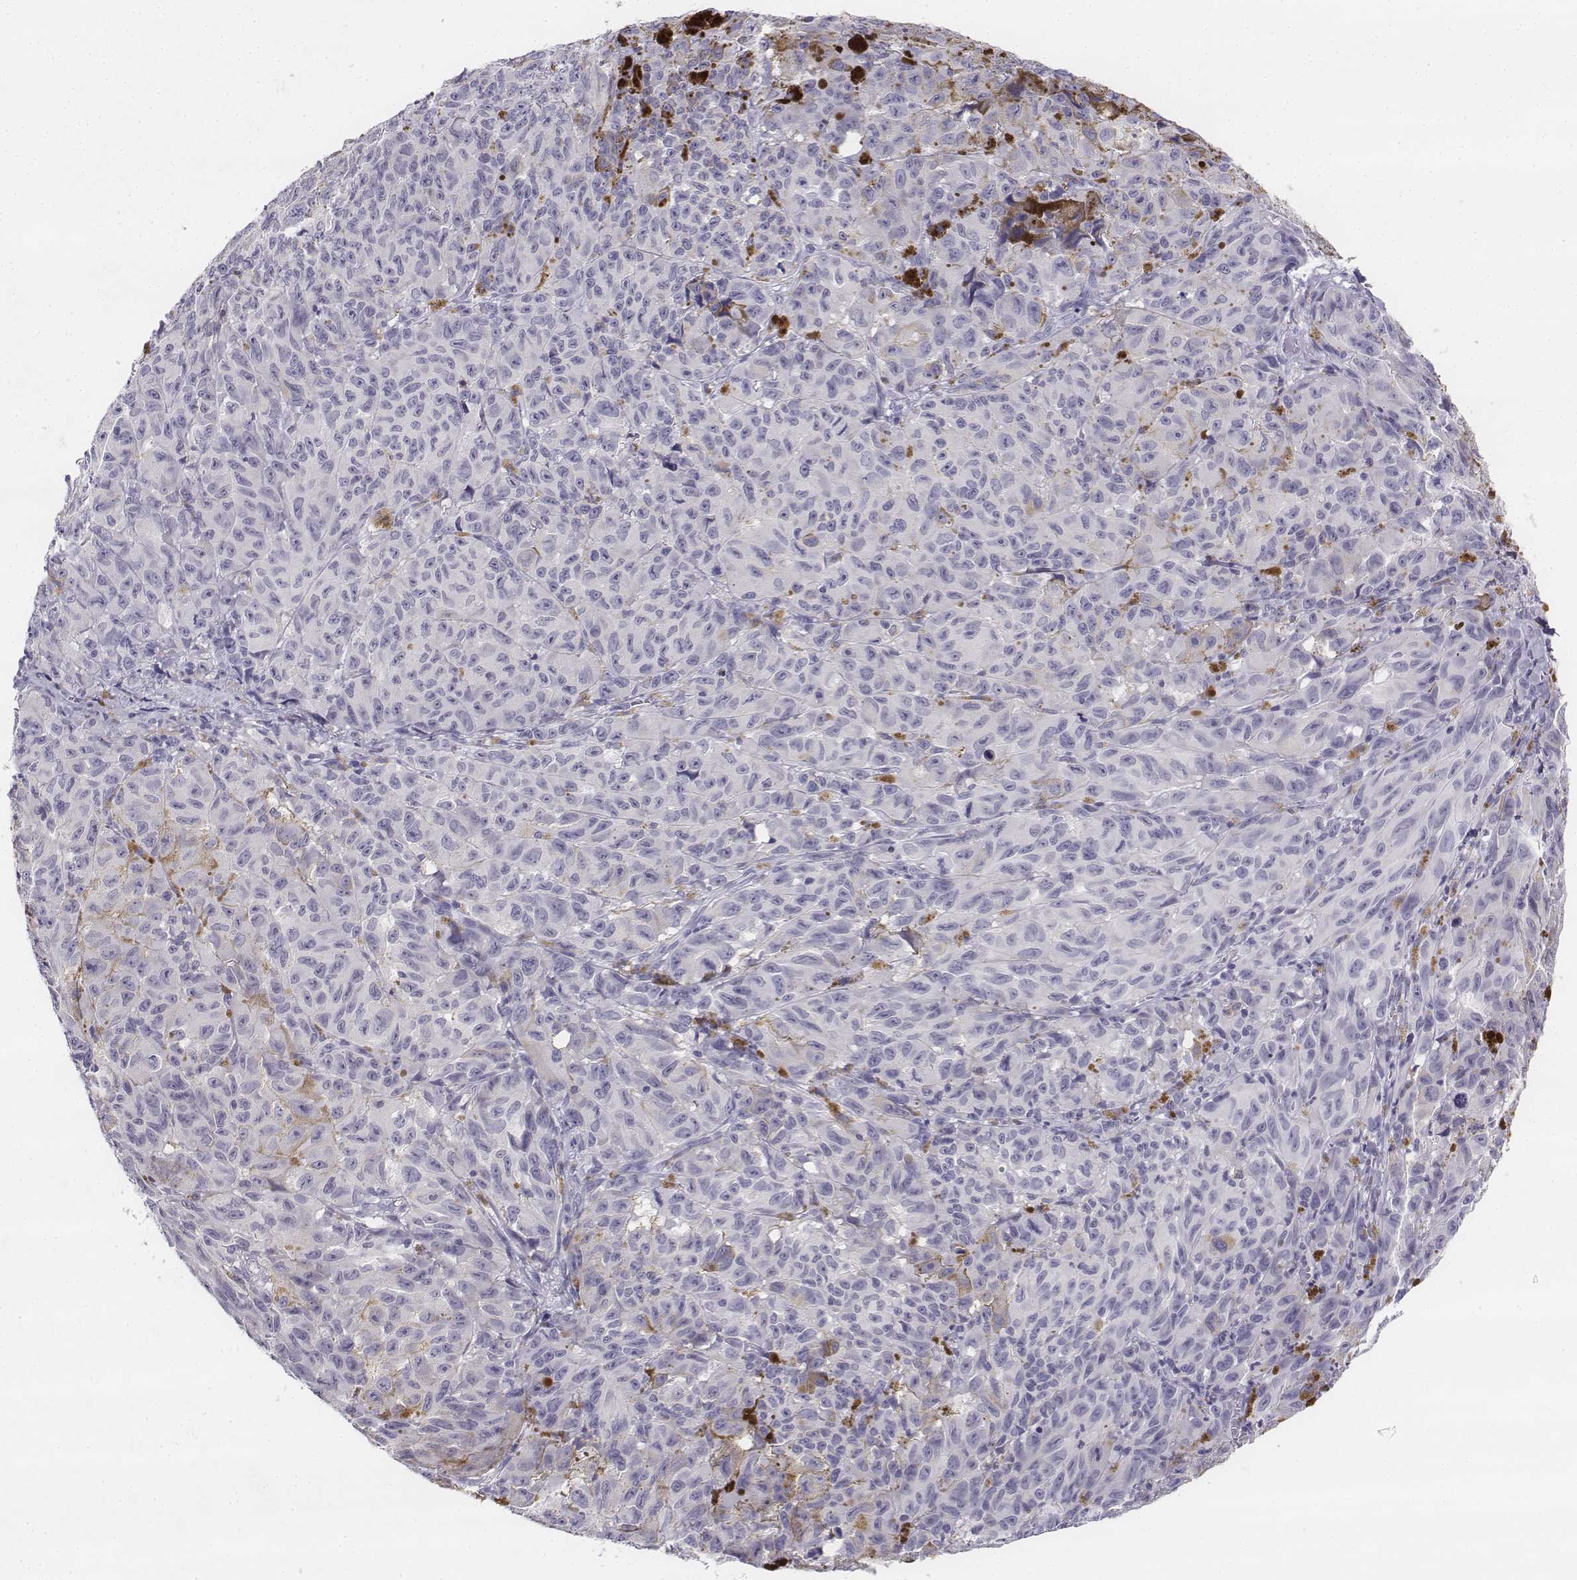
{"staining": {"intensity": "negative", "quantity": "none", "location": "none"}, "tissue": "melanoma", "cell_type": "Tumor cells", "image_type": "cancer", "snomed": [{"axis": "morphology", "description": "Malignant melanoma, NOS"}, {"axis": "topography", "description": "Vulva, labia, clitoris and Bartholin´s gland, NO"}], "caption": "This photomicrograph is of melanoma stained with IHC to label a protein in brown with the nuclei are counter-stained blue. There is no expression in tumor cells. The staining was performed using DAB (3,3'-diaminobenzidine) to visualize the protein expression in brown, while the nuclei were stained in blue with hematoxylin (Magnification: 20x).", "gene": "UCN2", "patient": {"sex": "female", "age": 75}}